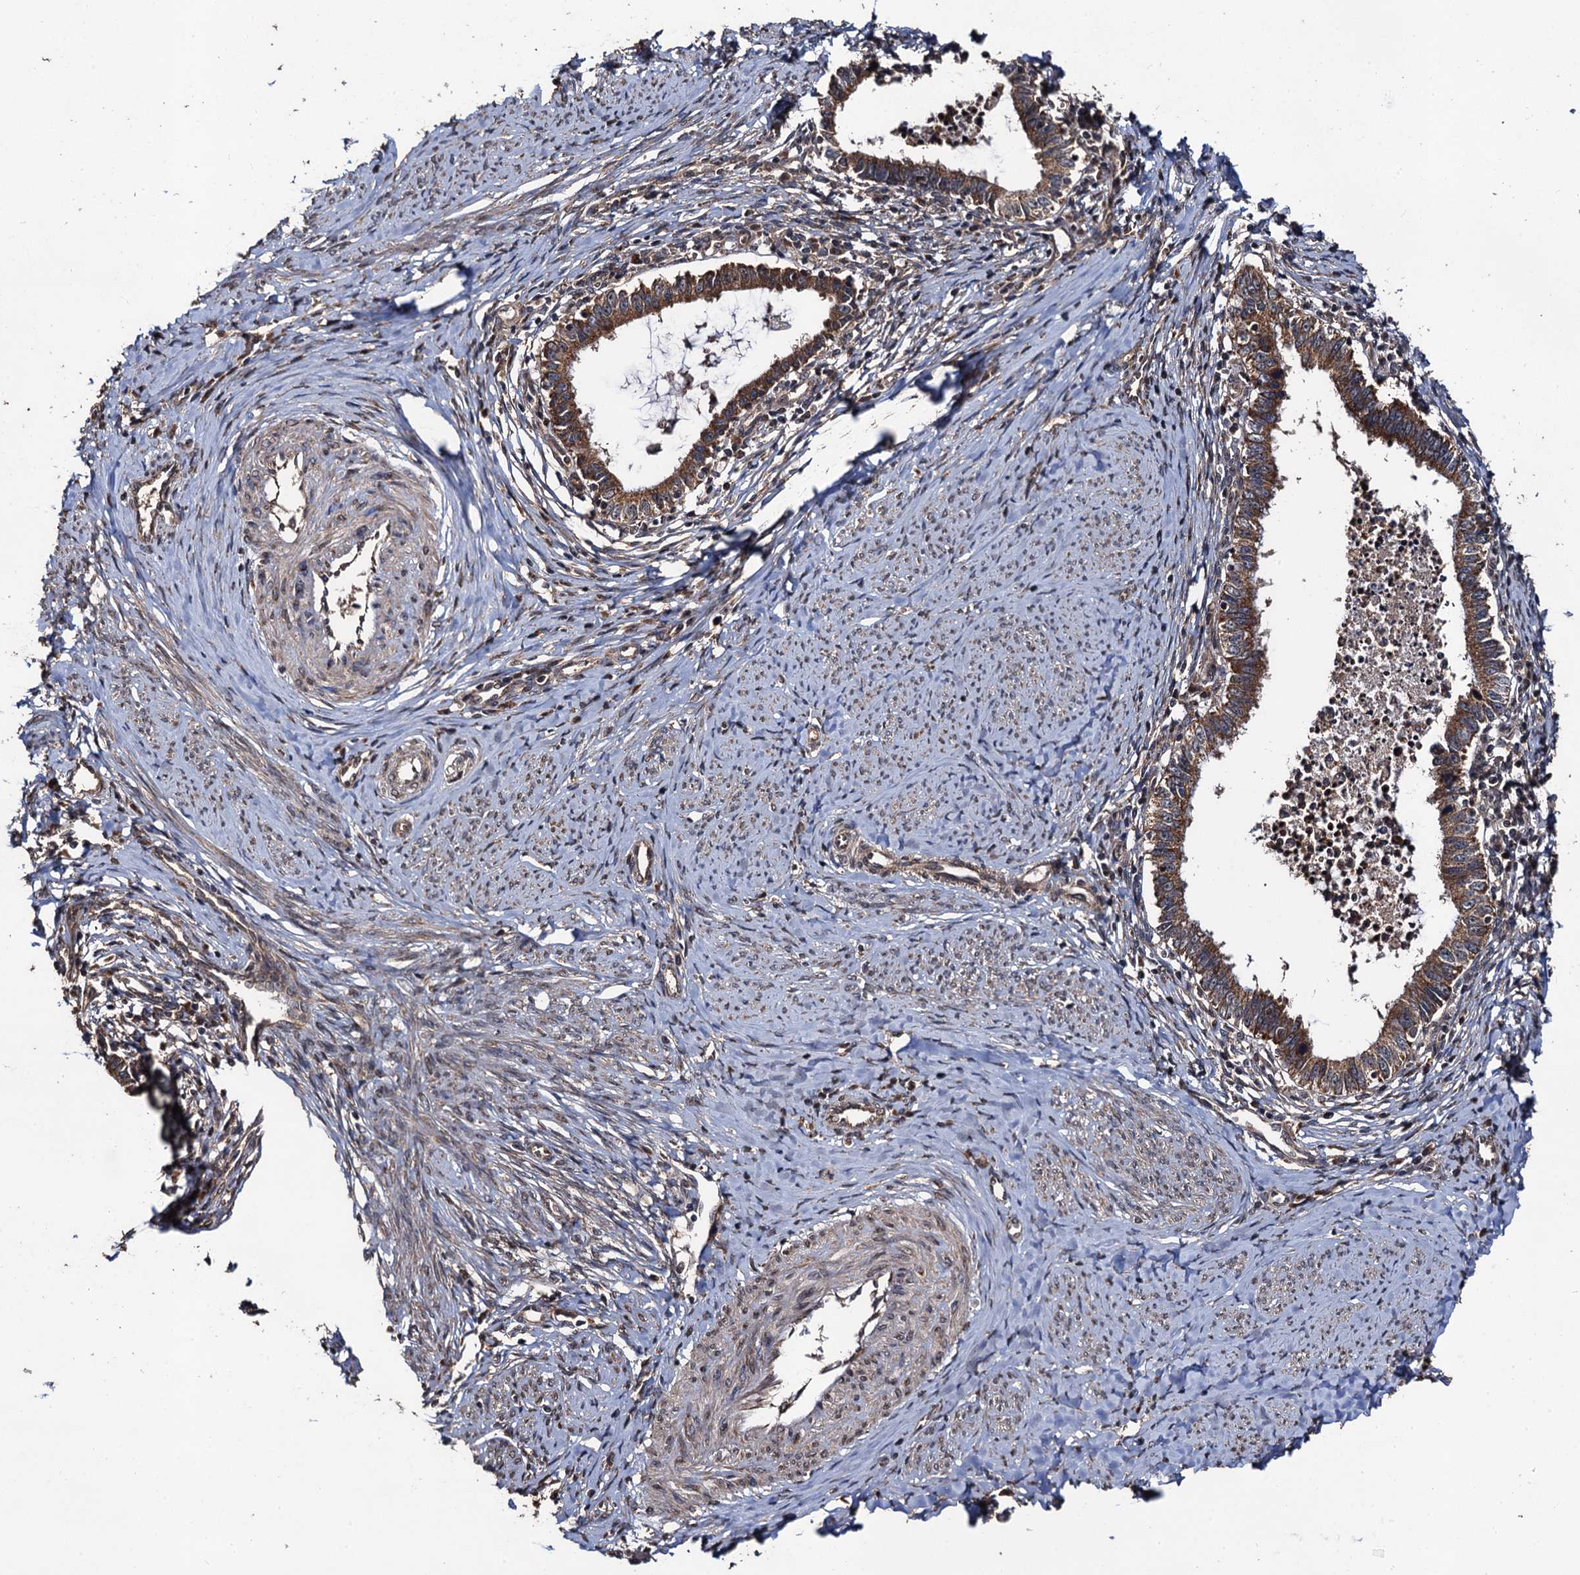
{"staining": {"intensity": "moderate", "quantity": ">75%", "location": "cytoplasmic/membranous"}, "tissue": "cervical cancer", "cell_type": "Tumor cells", "image_type": "cancer", "snomed": [{"axis": "morphology", "description": "Adenocarcinoma, NOS"}, {"axis": "topography", "description": "Cervix"}], "caption": "Immunohistochemistry micrograph of neoplastic tissue: cervical cancer stained using immunohistochemistry reveals medium levels of moderate protein expression localized specifically in the cytoplasmic/membranous of tumor cells, appearing as a cytoplasmic/membranous brown color.", "gene": "MIER2", "patient": {"sex": "female", "age": 36}}